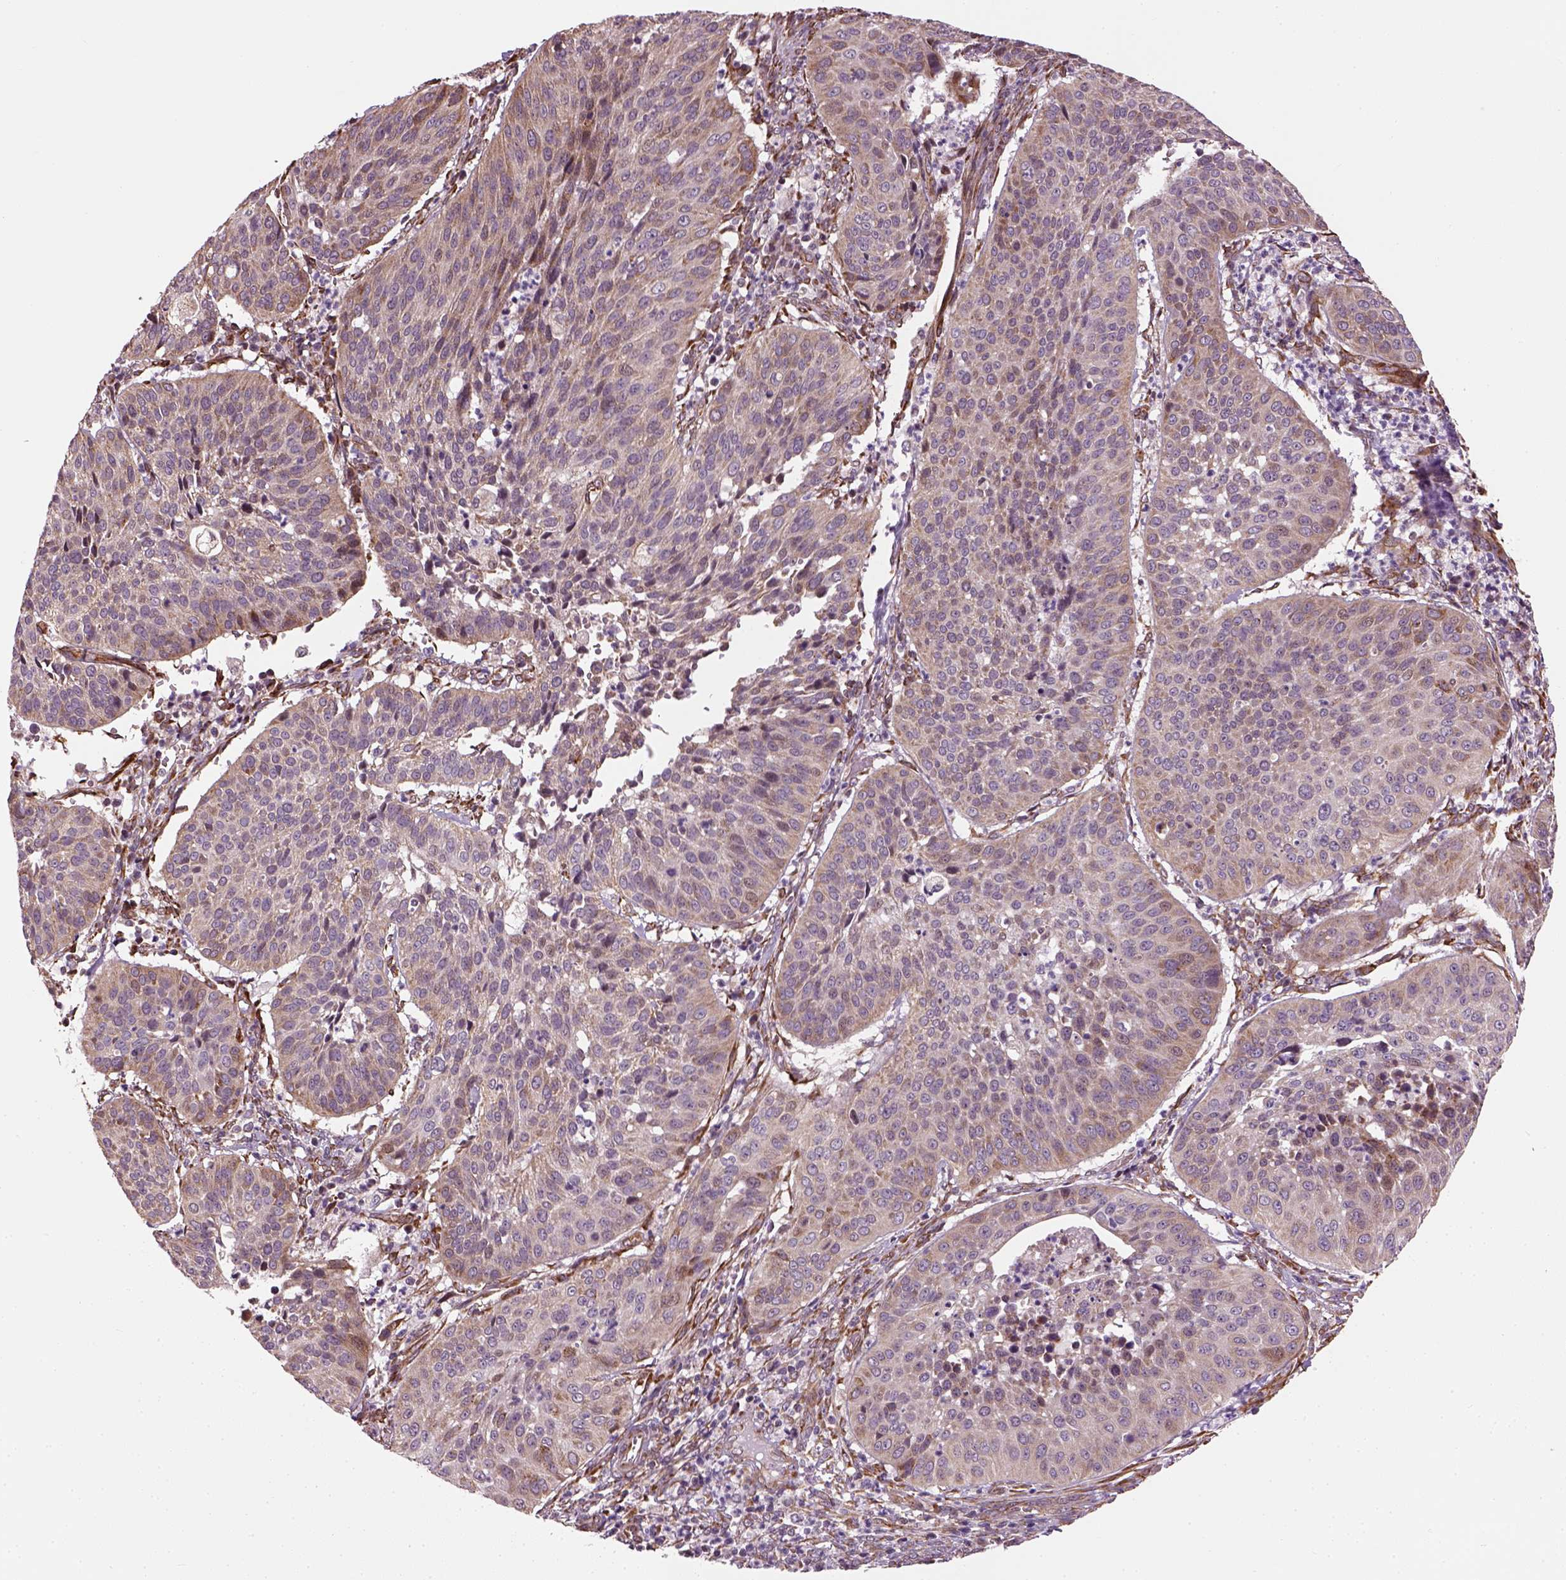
{"staining": {"intensity": "weak", "quantity": "25%-75%", "location": "cytoplasmic/membranous"}, "tissue": "cervical cancer", "cell_type": "Tumor cells", "image_type": "cancer", "snomed": [{"axis": "morphology", "description": "Normal tissue, NOS"}, {"axis": "morphology", "description": "Squamous cell carcinoma, NOS"}, {"axis": "topography", "description": "Cervix"}], "caption": "Immunohistochemical staining of human cervical cancer reveals weak cytoplasmic/membranous protein positivity in about 25%-75% of tumor cells.", "gene": "XK", "patient": {"sex": "female", "age": 39}}